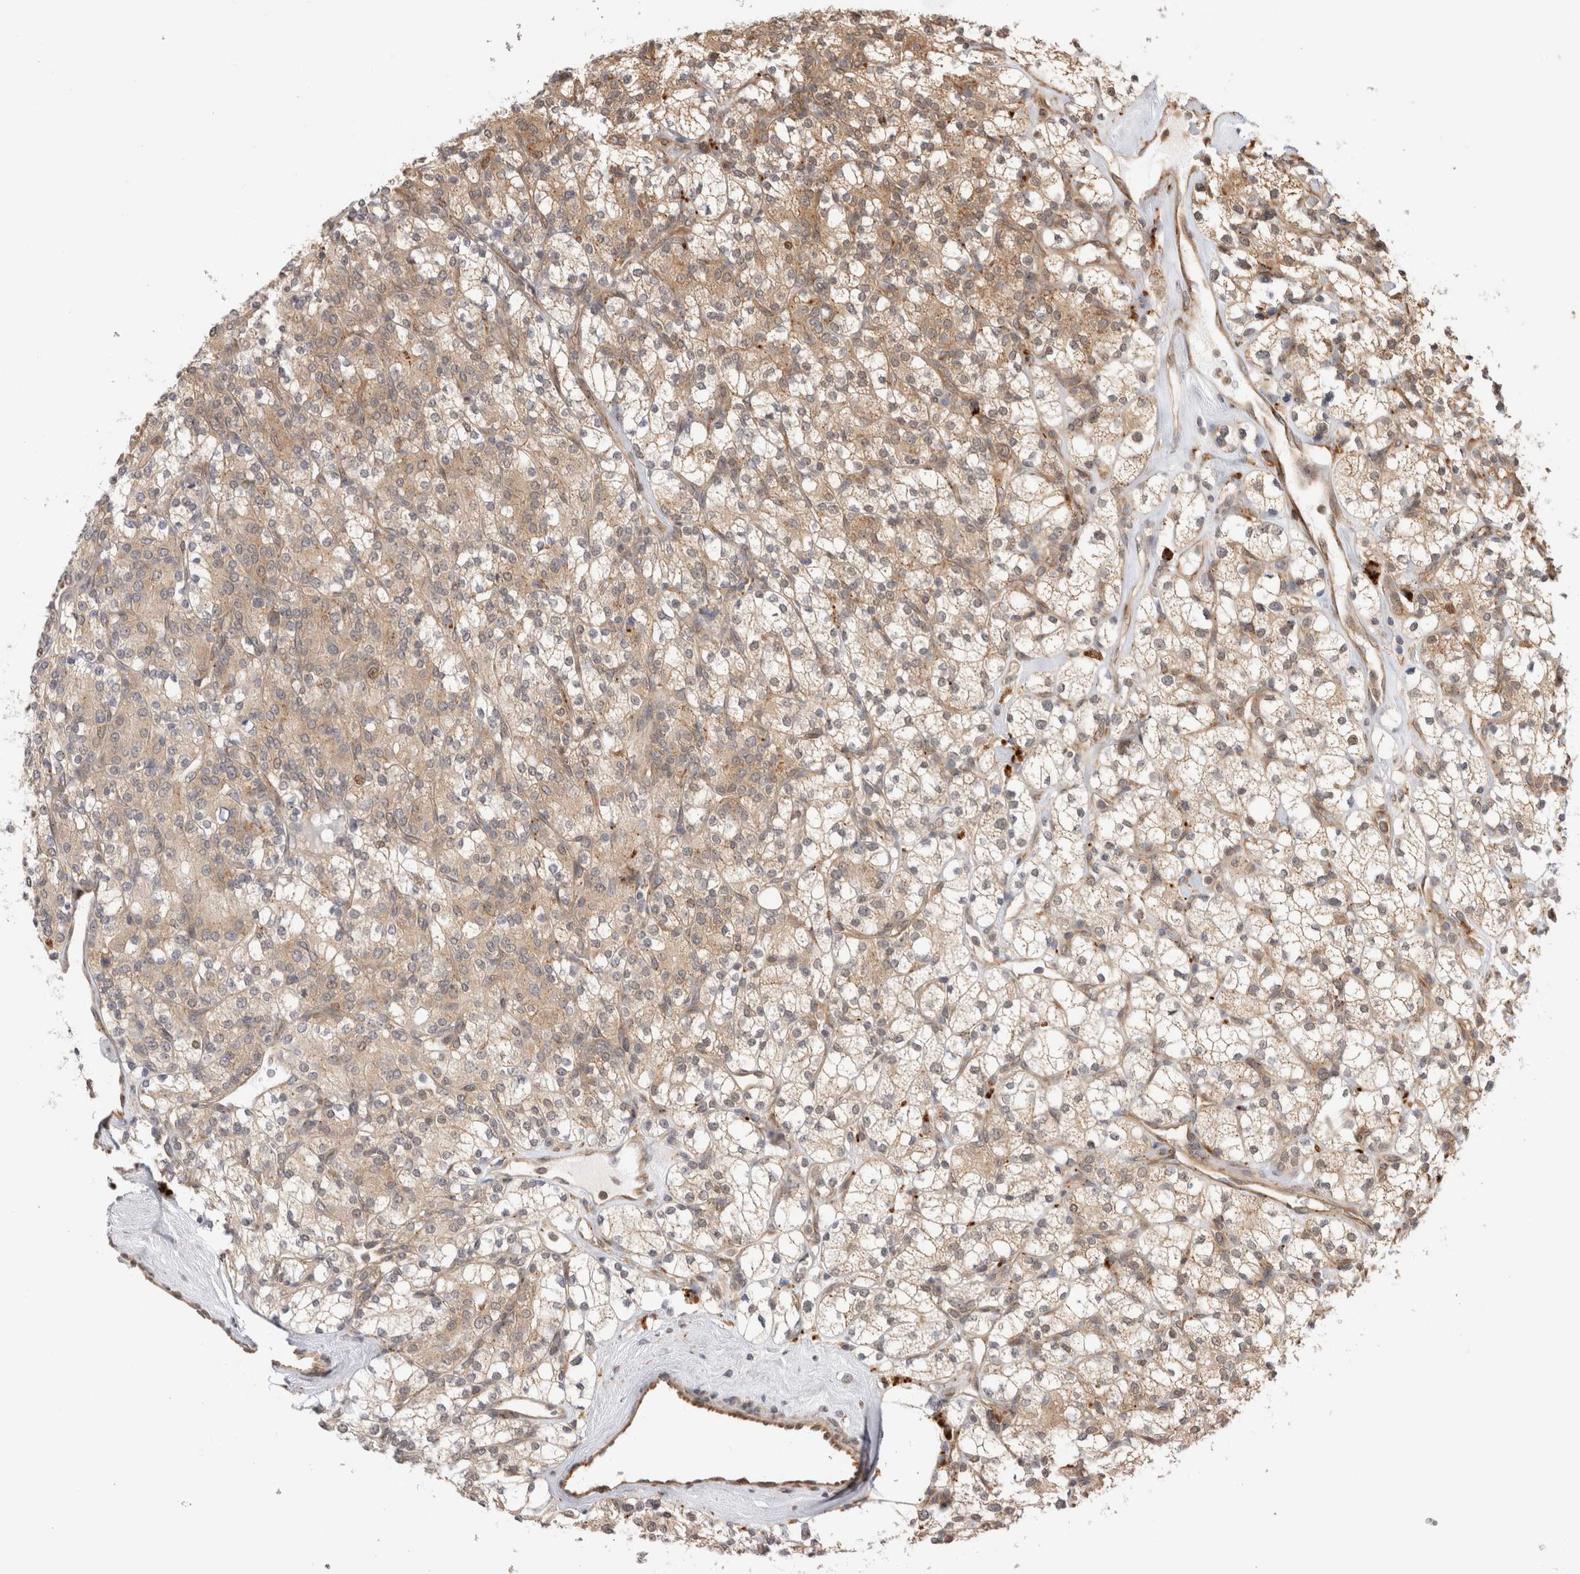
{"staining": {"intensity": "weak", "quantity": ">75%", "location": "cytoplasmic/membranous"}, "tissue": "renal cancer", "cell_type": "Tumor cells", "image_type": "cancer", "snomed": [{"axis": "morphology", "description": "Adenocarcinoma, NOS"}, {"axis": "topography", "description": "Kidney"}], "caption": "The histopathology image reveals immunohistochemical staining of renal cancer (adenocarcinoma). There is weak cytoplasmic/membranous positivity is present in approximately >75% of tumor cells.", "gene": "ACTL9", "patient": {"sex": "male", "age": 77}}